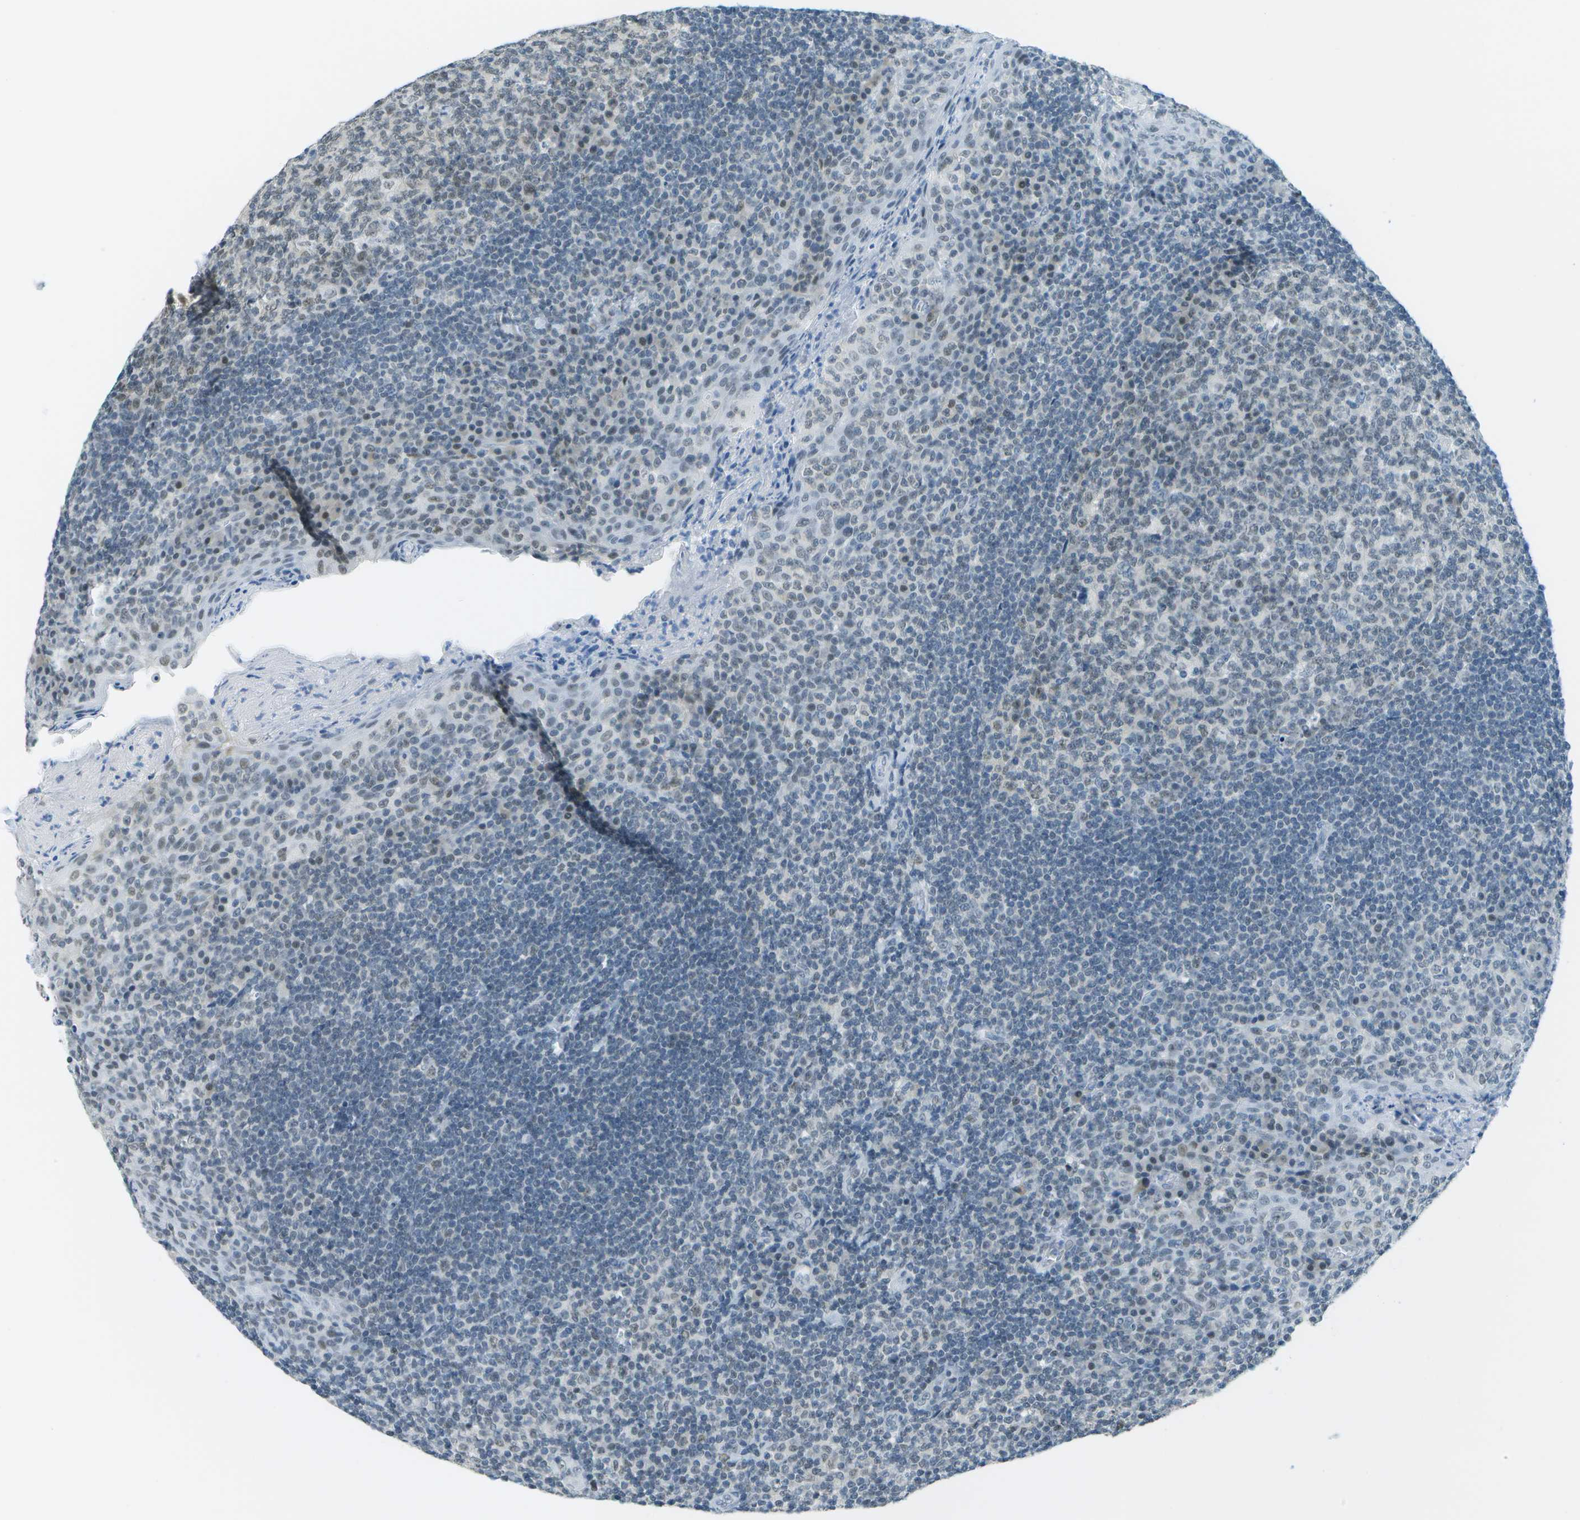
{"staining": {"intensity": "weak", "quantity": "<25%", "location": "nuclear"}, "tissue": "tonsil", "cell_type": "Germinal center cells", "image_type": "normal", "snomed": [{"axis": "morphology", "description": "Normal tissue, NOS"}, {"axis": "topography", "description": "Tonsil"}], "caption": "Immunohistochemistry histopathology image of unremarkable human tonsil stained for a protein (brown), which displays no staining in germinal center cells. (DAB immunohistochemistry visualized using brightfield microscopy, high magnification).", "gene": "NEK11", "patient": {"sex": "male", "age": 17}}